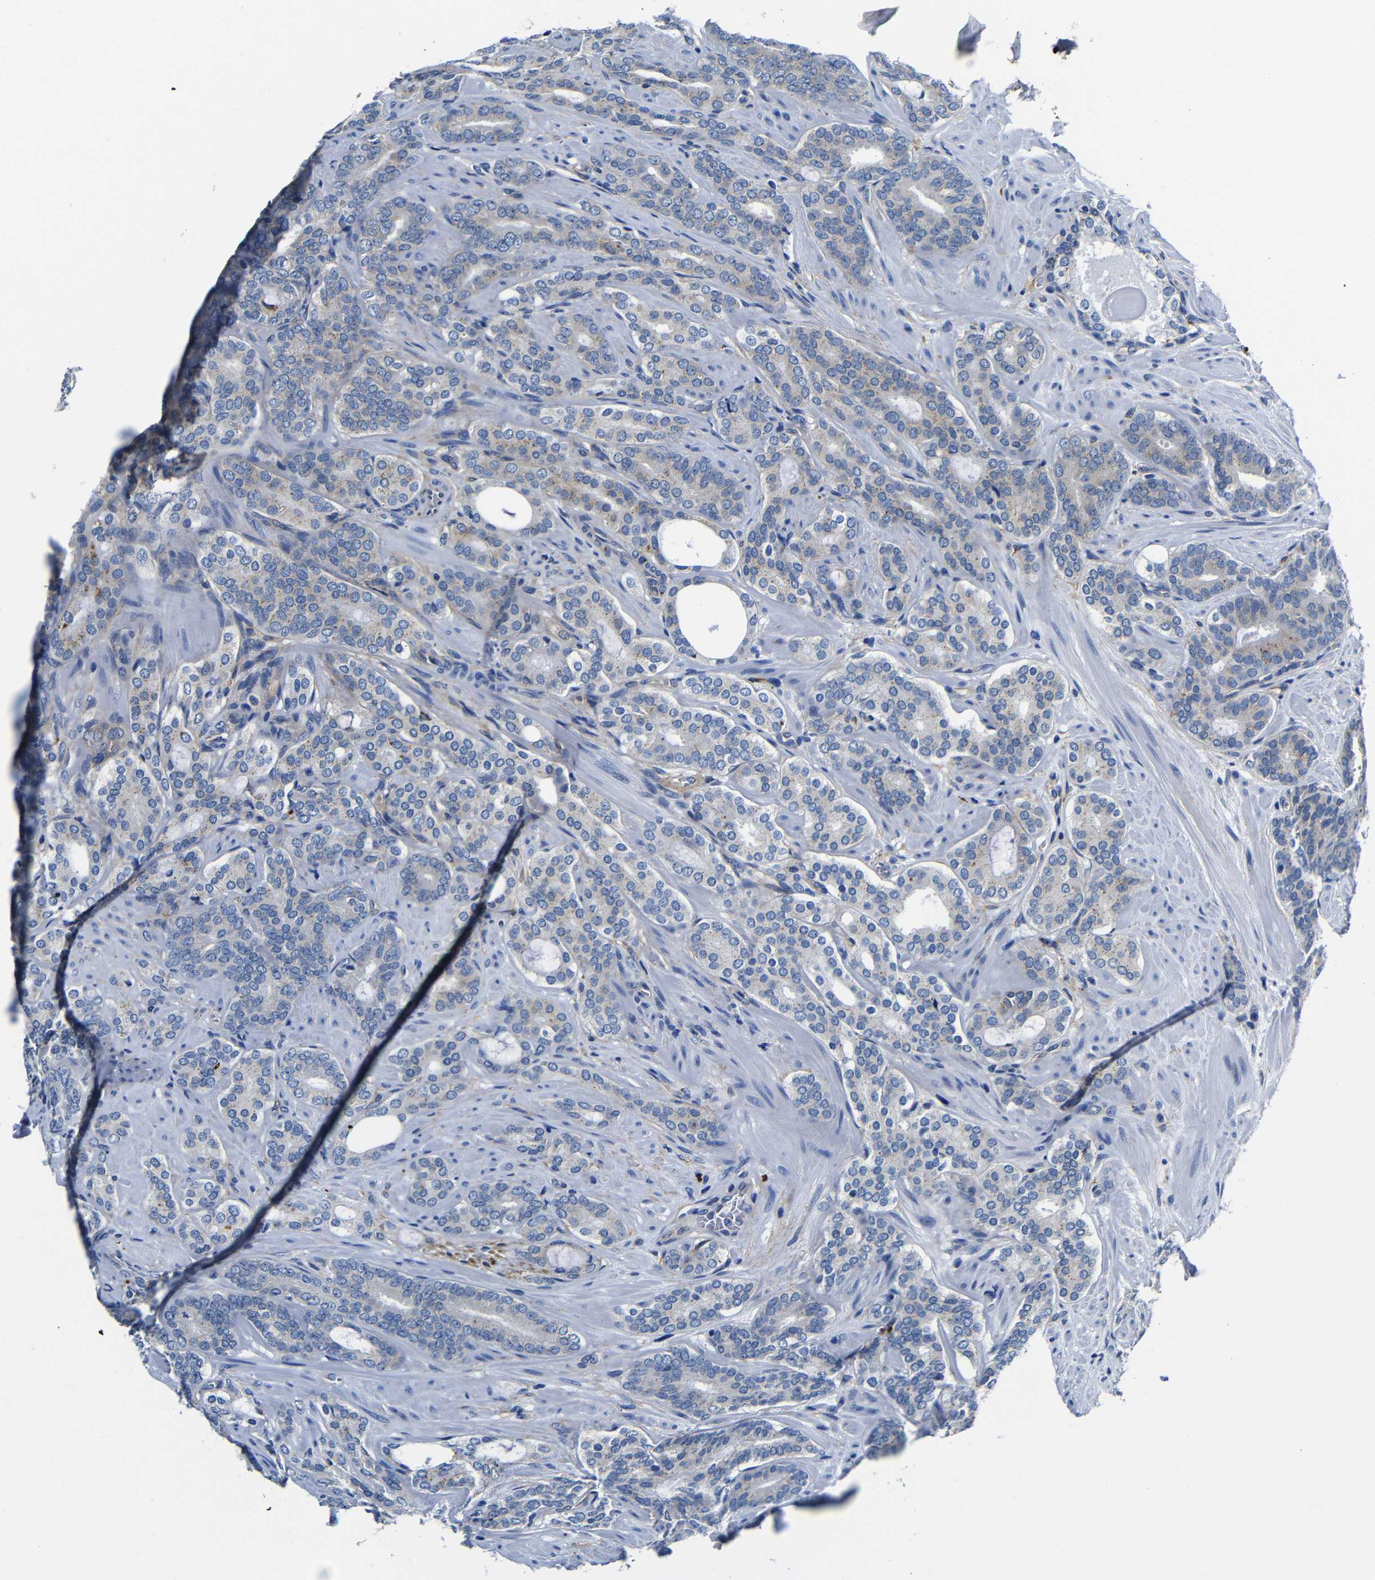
{"staining": {"intensity": "weak", "quantity": "<25%", "location": "cytoplasmic/membranous"}, "tissue": "prostate cancer", "cell_type": "Tumor cells", "image_type": "cancer", "snomed": [{"axis": "morphology", "description": "Adenocarcinoma, Low grade"}, {"axis": "topography", "description": "Prostate"}], "caption": "Immunohistochemistry photomicrograph of neoplastic tissue: prostate cancer stained with DAB exhibits no significant protein positivity in tumor cells.", "gene": "GIMAP2", "patient": {"sex": "male", "age": 63}}